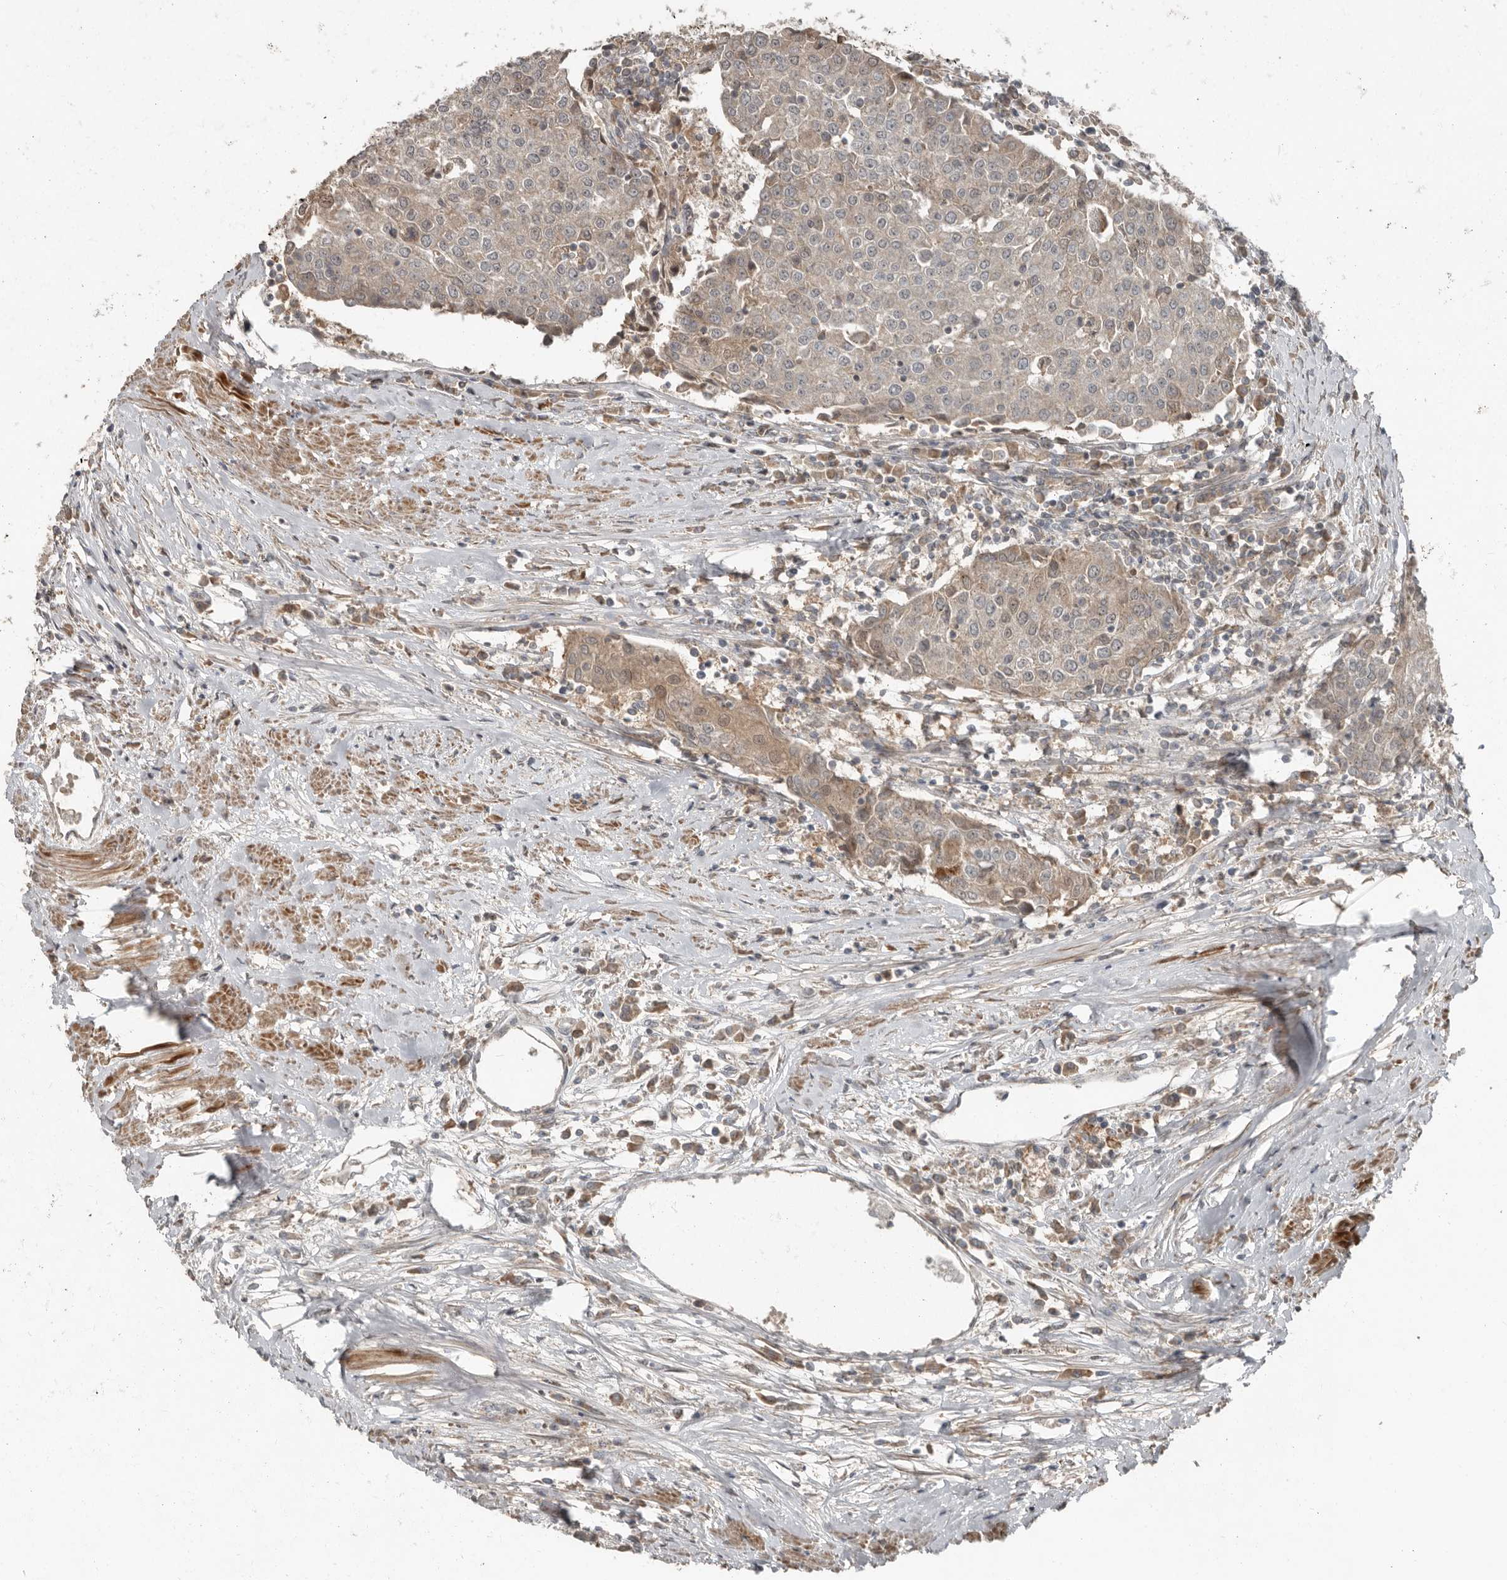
{"staining": {"intensity": "moderate", "quantity": "<25%", "location": "cytoplasmic/membranous"}, "tissue": "urothelial cancer", "cell_type": "Tumor cells", "image_type": "cancer", "snomed": [{"axis": "morphology", "description": "Urothelial carcinoma, High grade"}, {"axis": "topography", "description": "Urinary bladder"}], "caption": "An immunohistochemistry (IHC) image of neoplastic tissue is shown. Protein staining in brown shows moderate cytoplasmic/membranous positivity in urothelial carcinoma (high-grade) within tumor cells.", "gene": "SLC6A7", "patient": {"sex": "female", "age": 85}}